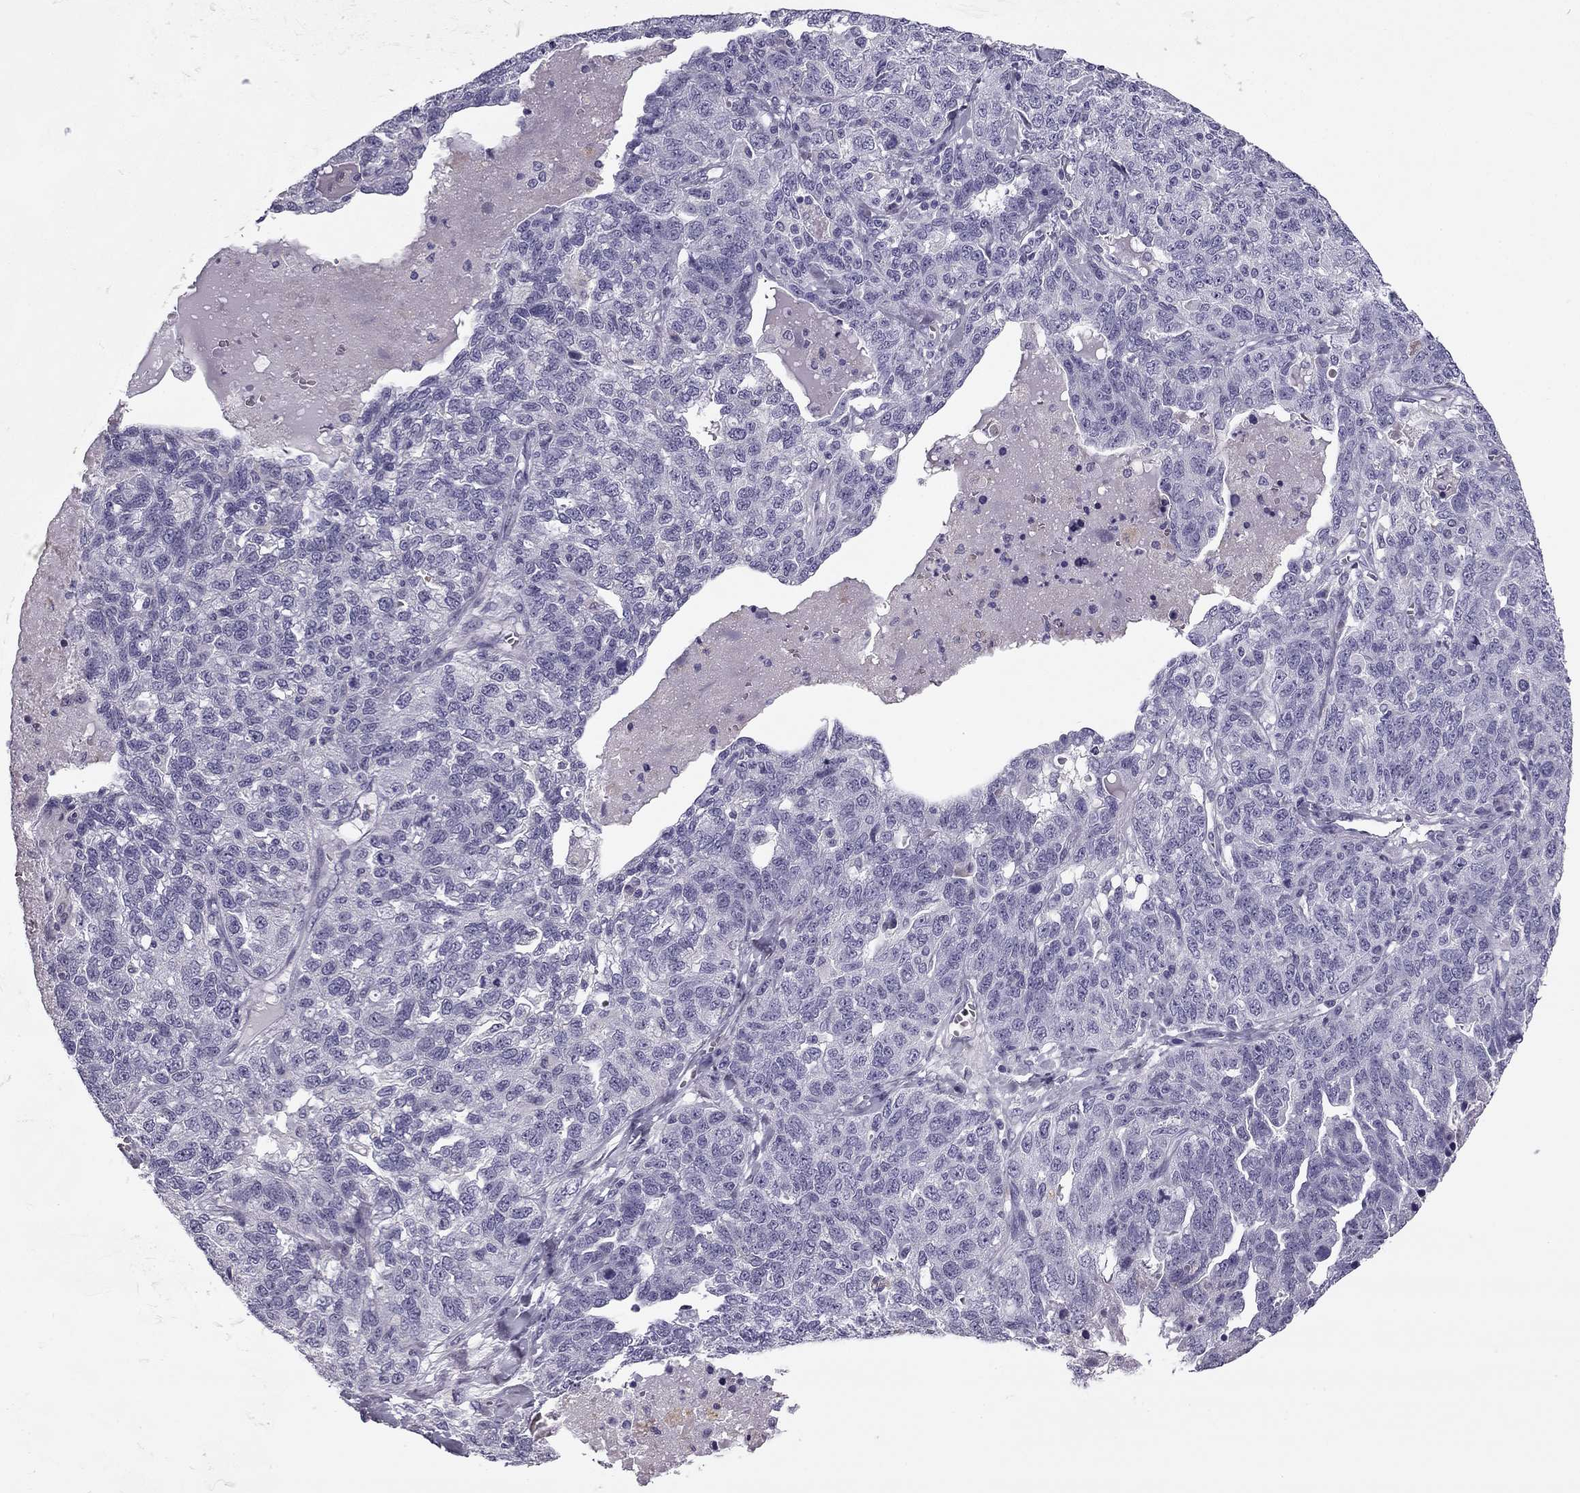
{"staining": {"intensity": "negative", "quantity": "none", "location": "none"}, "tissue": "ovarian cancer", "cell_type": "Tumor cells", "image_type": "cancer", "snomed": [{"axis": "morphology", "description": "Cystadenocarcinoma, serous, NOS"}, {"axis": "topography", "description": "Ovary"}], "caption": "Immunohistochemical staining of serous cystadenocarcinoma (ovarian) displays no significant positivity in tumor cells.", "gene": "MC5R", "patient": {"sex": "female", "age": 71}}